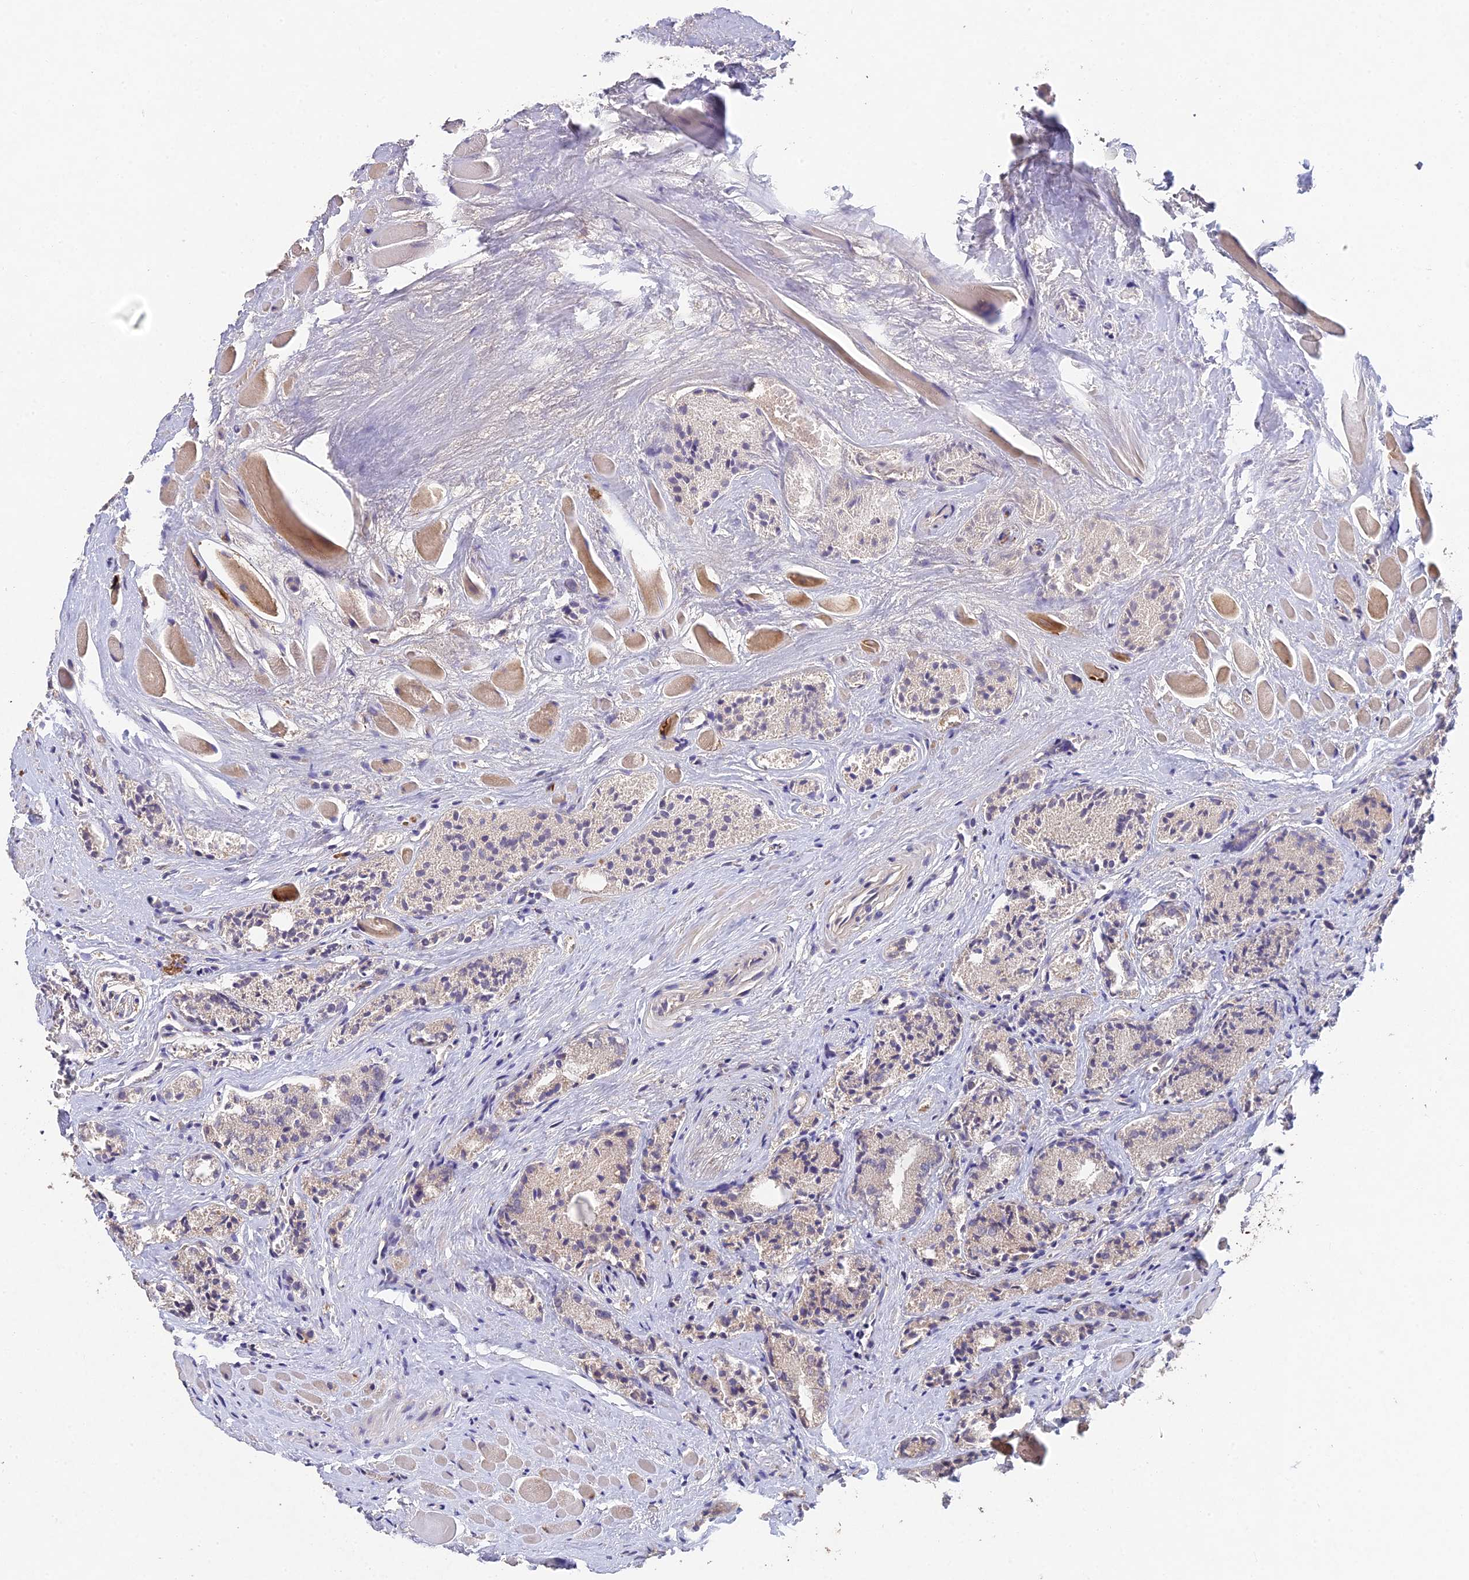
{"staining": {"intensity": "negative", "quantity": "none", "location": "none"}, "tissue": "prostate cancer", "cell_type": "Tumor cells", "image_type": "cancer", "snomed": [{"axis": "morphology", "description": "Adenocarcinoma, Low grade"}, {"axis": "topography", "description": "Prostate"}], "caption": "IHC histopathology image of human low-grade adenocarcinoma (prostate) stained for a protein (brown), which exhibits no staining in tumor cells.", "gene": "ADAMTS13", "patient": {"sex": "male", "age": 60}}